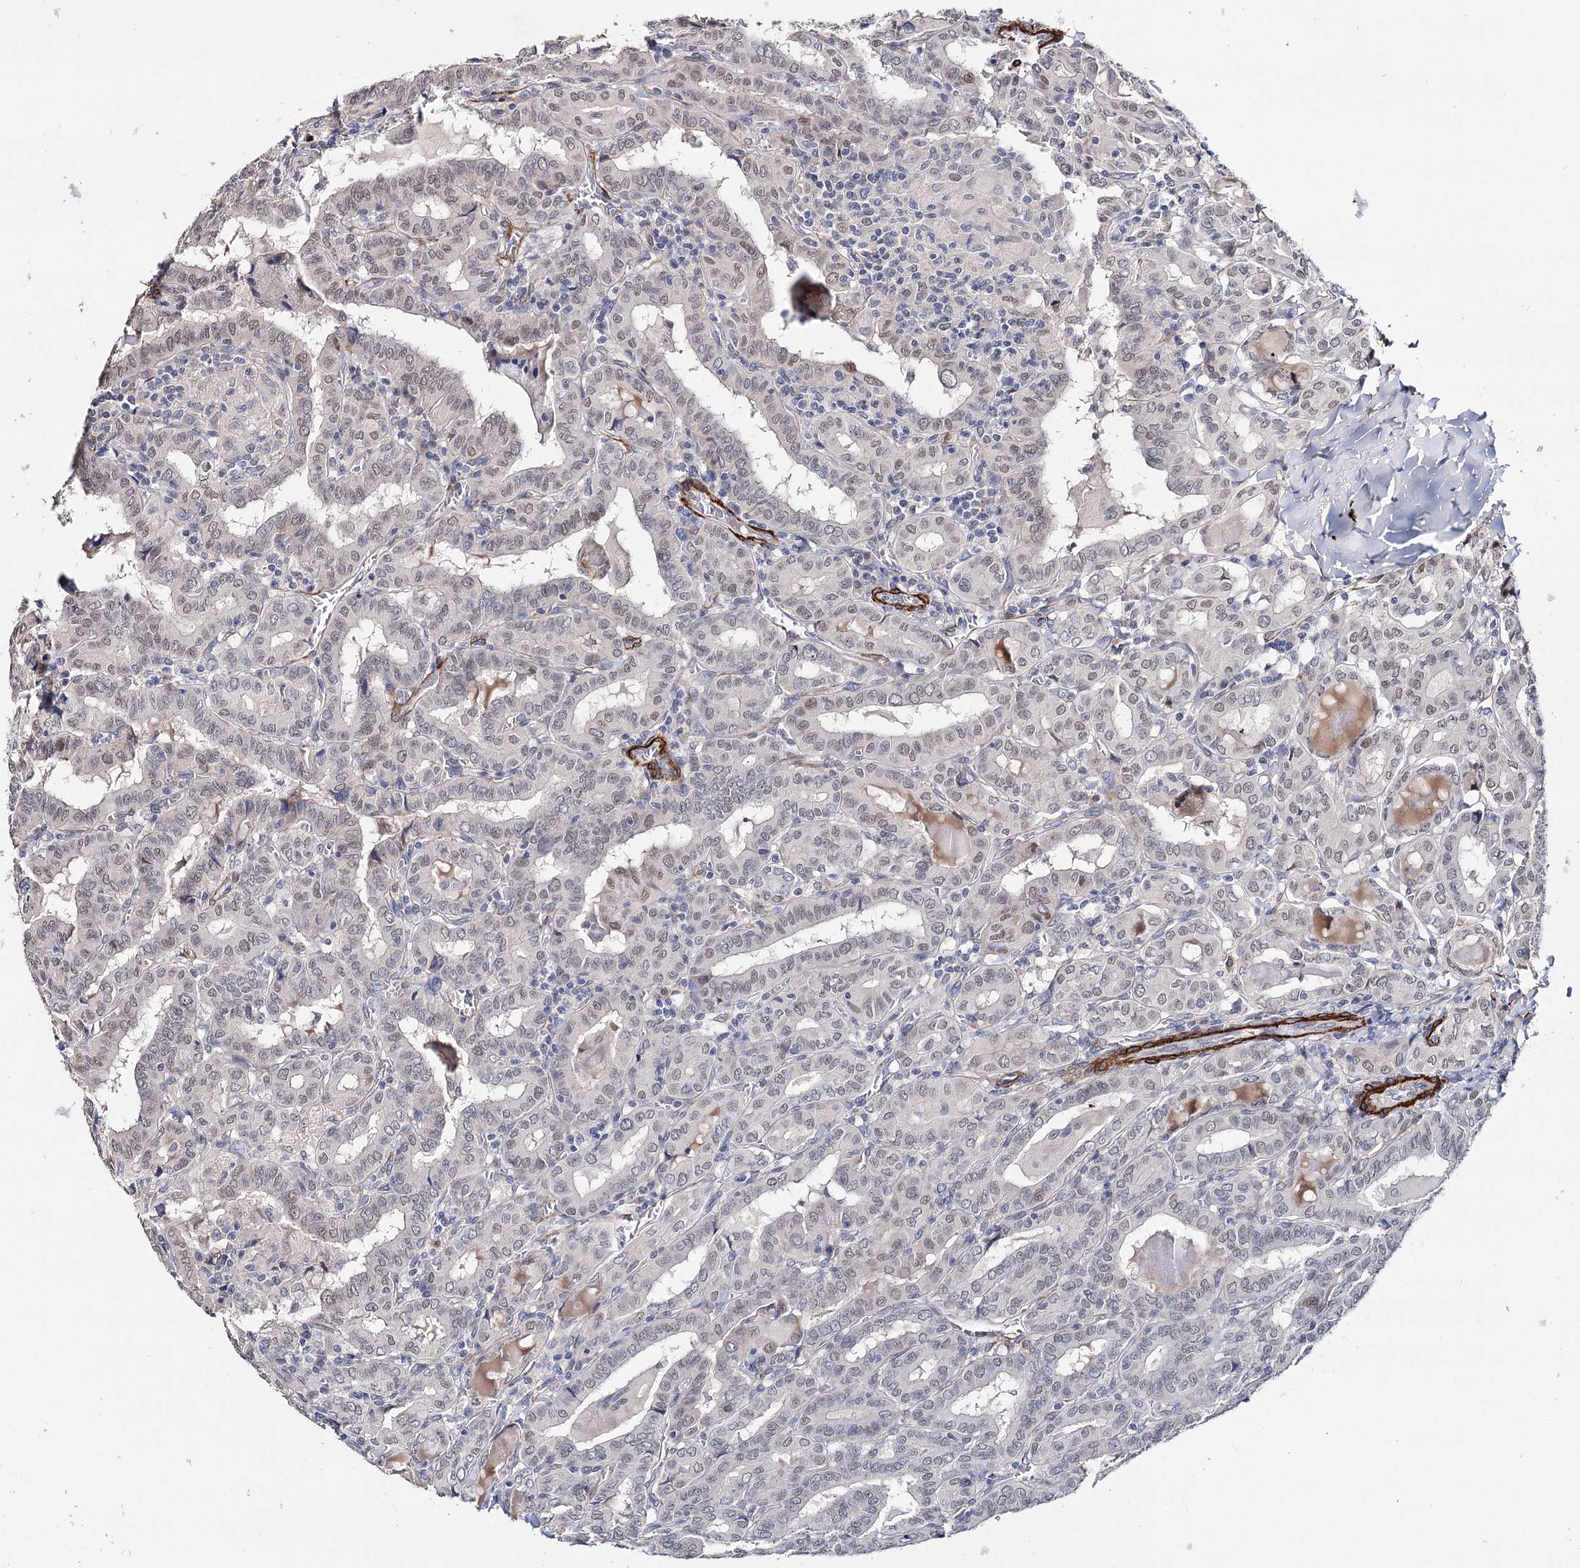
{"staining": {"intensity": "weak", "quantity": "25%-75%", "location": "nuclear"}, "tissue": "thyroid cancer", "cell_type": "Tumor cells", "image_type": "cancer", "snomed": [{"axis": "morphology", "description": "Papillary adenocarcinoma, NOS"}, {"axis": "topography", "description": "Thyroid gland"}], "caption": "Thyroid papillary adenocarcinoma tissue reveals weak nuclear expression in approximately 25%-75% of tumor cells", "gene": "CFAP46", "patient": {"sex": "female", "age": 72}}